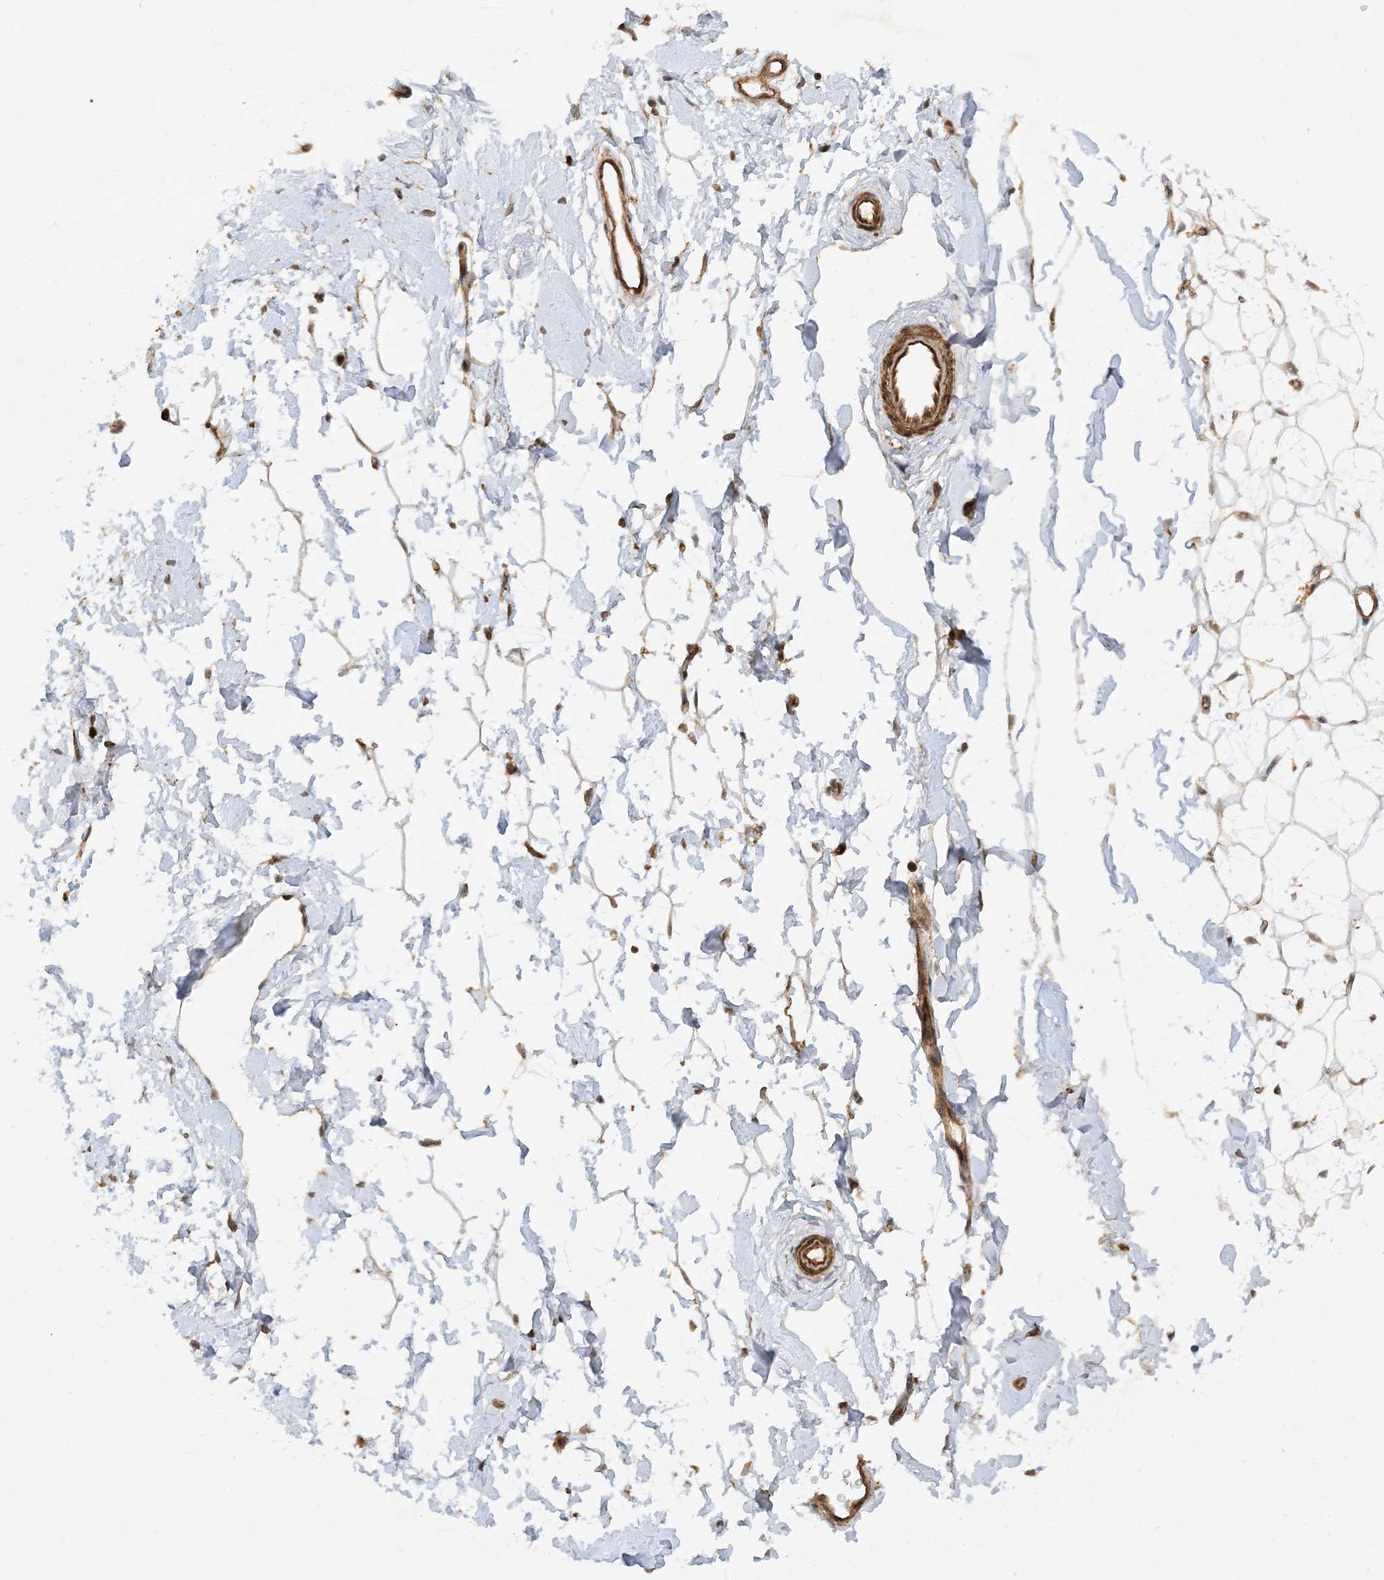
{"staining": {"intensity": "weak", "quantity": ">75%", "location": "cytoplasmic/membranous"}, "tissue": "adipose tissue", "cell_type": "Adipocytes", "image_type": "normal", "snomed": [{"axis": "morphology", "description": "Normal tissue, NOS"}, {"axis": "topography", "description": "Breast"}], "caption": "Protein staining demonstrates weak cytoplasmic/membranous positivity in about >75% of adipocytes in unremarkable adipose tissue. (Stains: DAB (3,3'-diaminobenzidine) in brown, nuclei in blue, Microscopy: brightfield microscopy at high magnification).", "gene": "XRN1", "patient": {"sex": "female", "age": 23}}